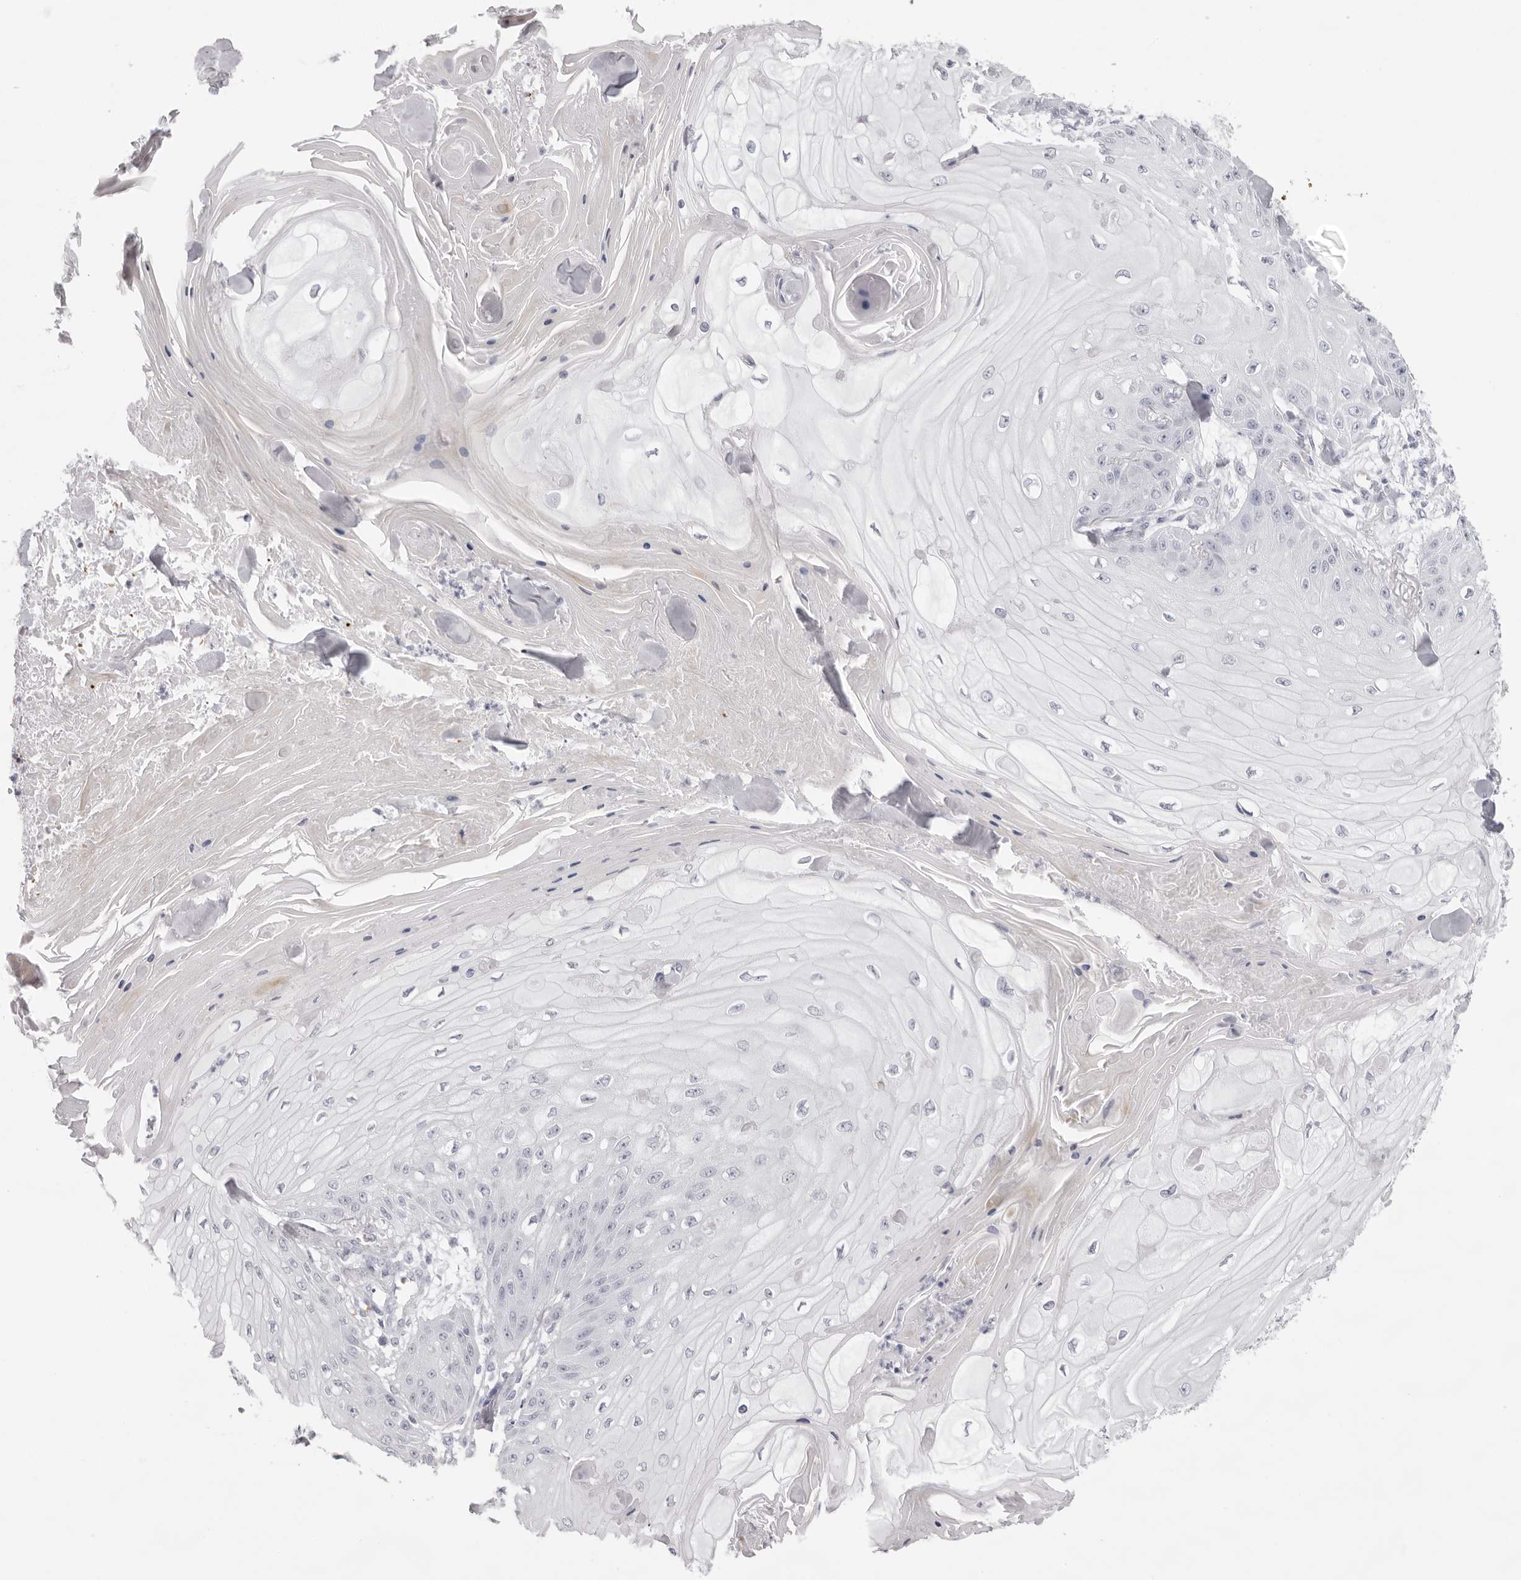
{"staining": {"intensity": "negative", "quantity": "none", "location": "none"}, "tissue": "skin cancer", "cell_type": "Tumor cells", "image_type": "cancer", "snomed": [{"axis": "morphology", "description": "Squamous cell carcinoma, NOS"}, {"axis": "topography", "description": "Skin"}], "caption": "High magnification brightfield microscopy of skin cancer (squamous cell carcinoma) stained with DAB (3,3'-diaminobenzidine) (brown) and counterstained with hematoxylin (blue): tumor cells show no significant positivity. The staining is performed using DAB brown chromogen with nuclei counter-stained in using hematoxylin.", "gene": "SPTA1", "patient": {"sex": "male", "age": 74}}